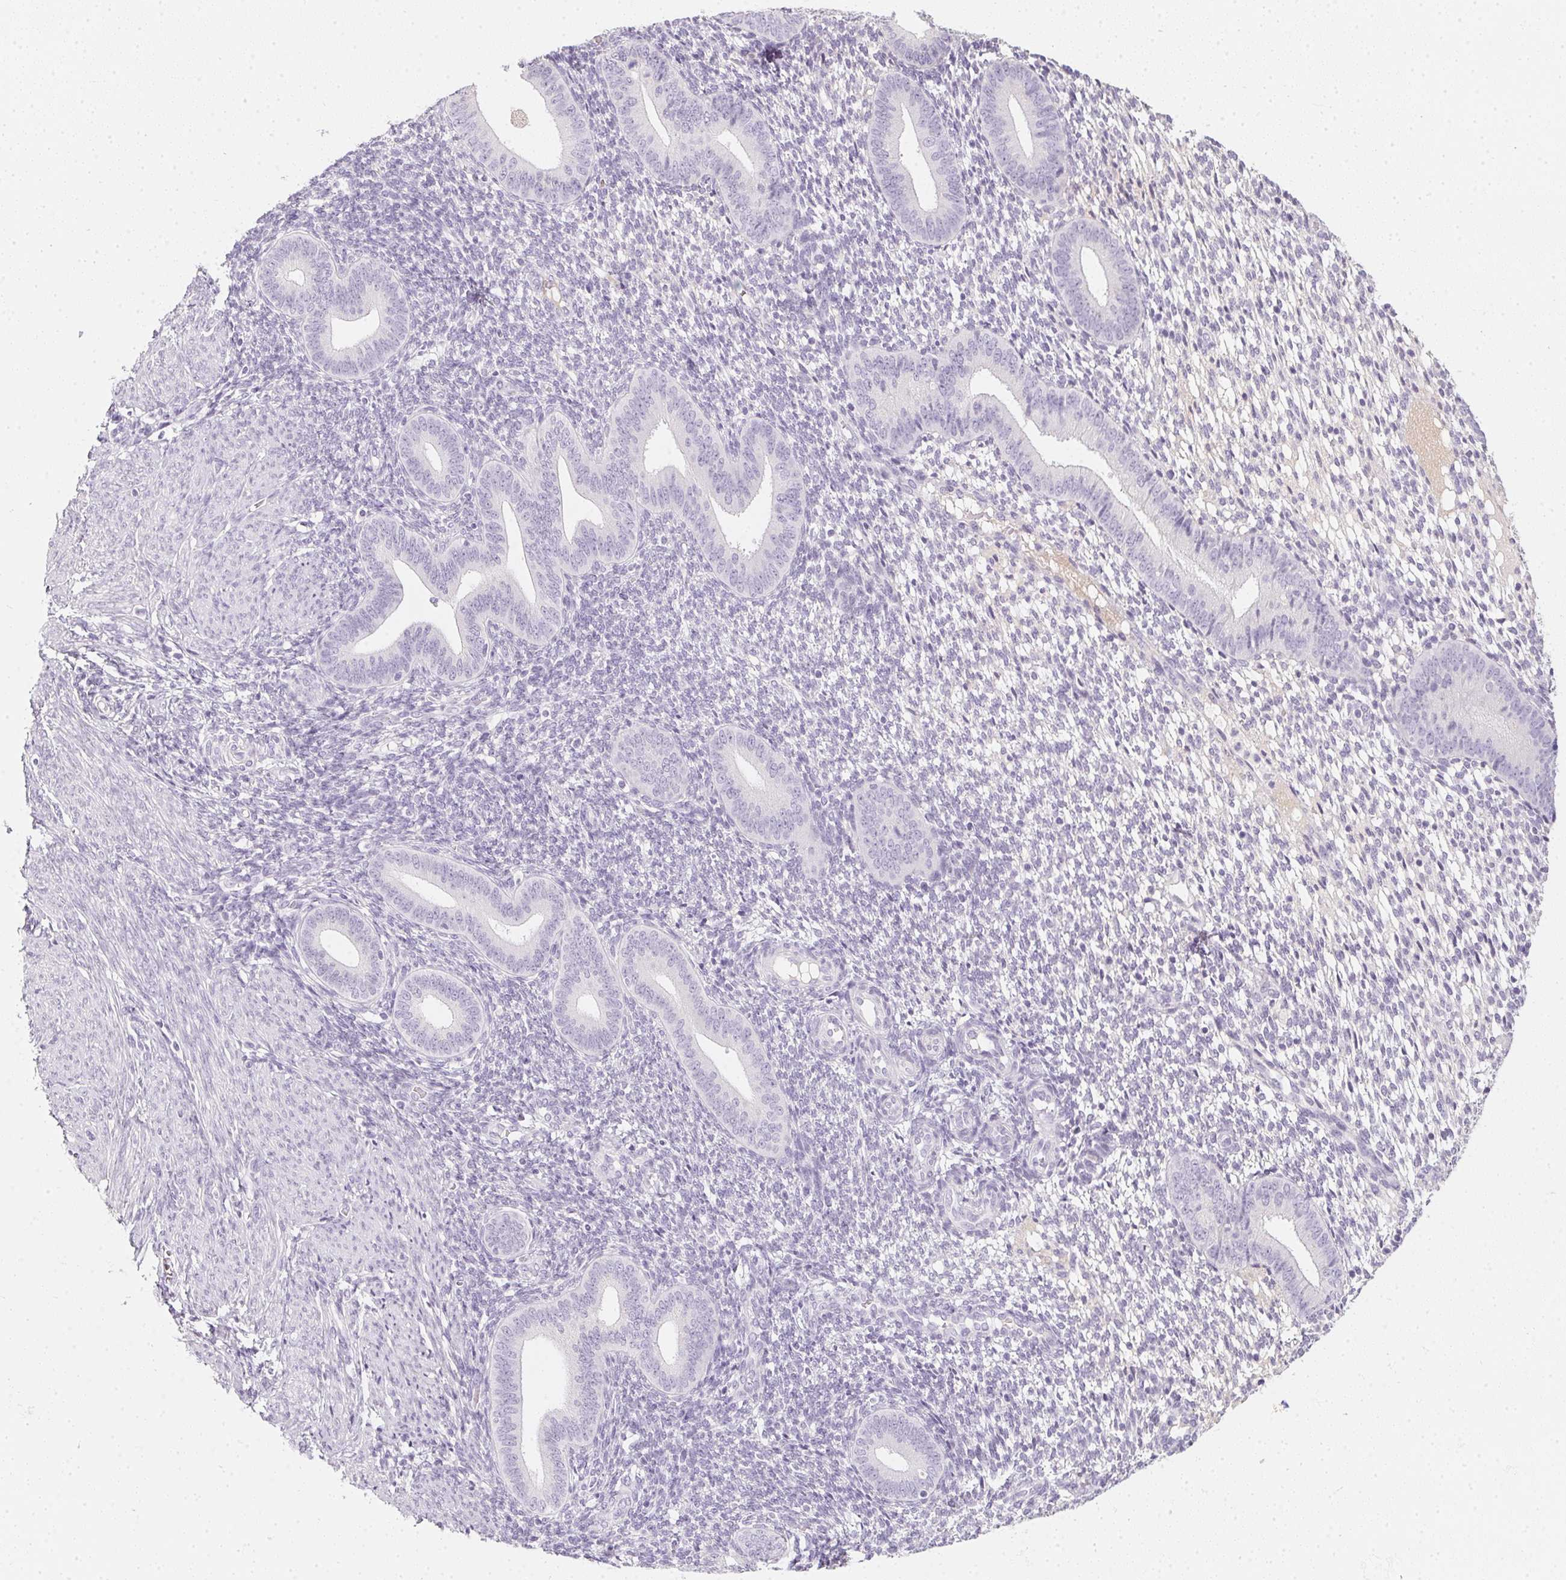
{"staining": {"intensity": "negative", "quantity": "none", "location": "none"}, "tissue": "endometrium", "cell_type": "Cells in endometrial stroma", "image_type": "normal", "snomed": [{"axis": "morphology", "description": "Normal tissue, NOS"}, {"axis": "topography", "description": "Endometrium"}], "caption": "A high-resolution photomicrograph shows immunohistochemistry (IHC) staining of benign endometrium, which reveals no significant positivity in cells in endometrial stroma. Brightfield microscopy of immunohistochemistry (IHC) stained with DAB (3,3'-diaminobenzidine) (brown) and hematoxylin (blue), captured at high magnification.", "gene": "TMEM72", "patient": {"sex": "female", "age": 40}}